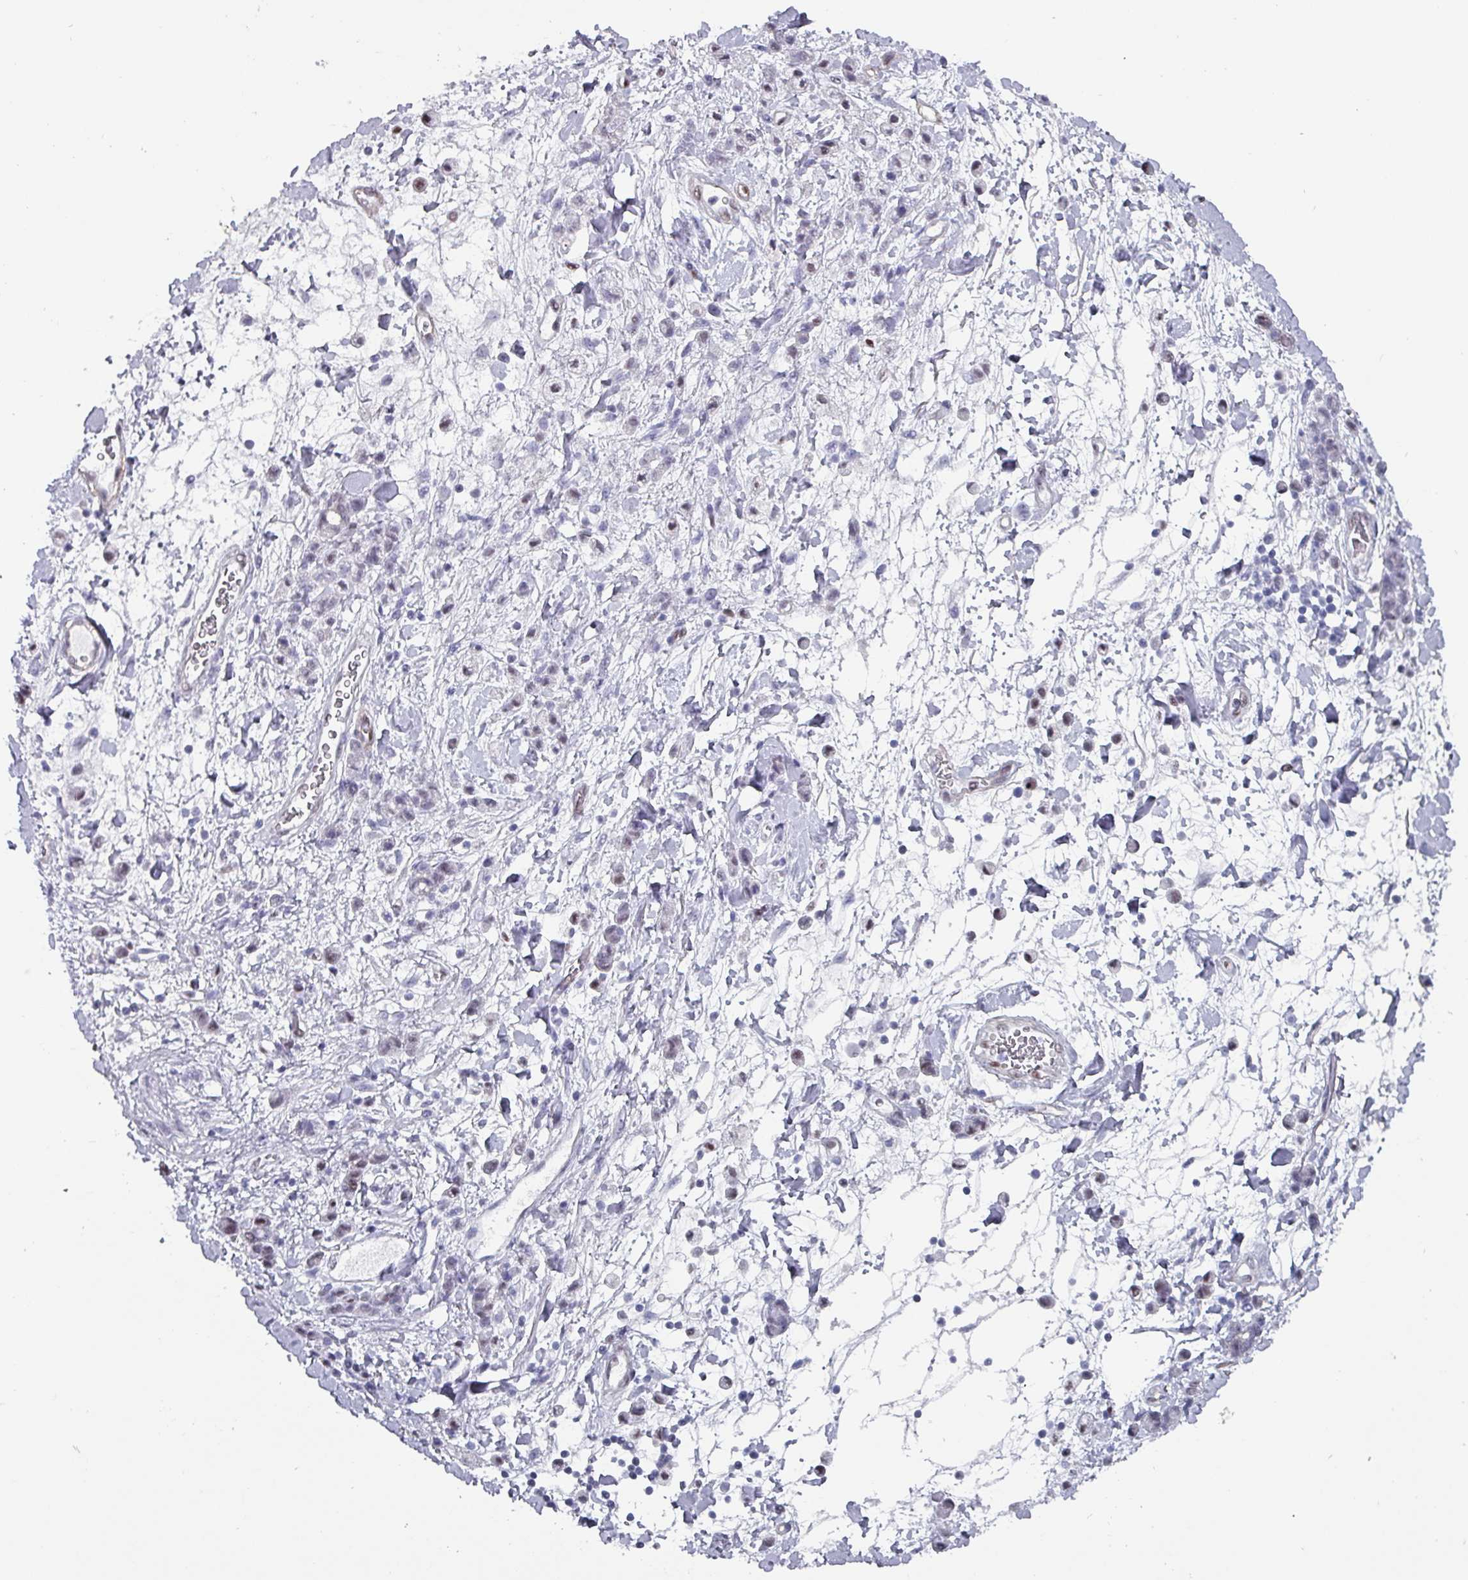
{"staining": {"intensity": "negative", "quantity": "none", "location": "none"}, "tissue": "stomach cancer", "cell_type": "Tumor cells", "image_type": "cancer", "snomed": [{"axis": "morphology", "description": "Adenocarcinoma, NOS"}, {"axis": "topography", "description": "Stomach"}], "caption": "Immunohistochemistry (IHC) micrograph of stomach cancer stained for a protein (brown), which reveals no expression in tumor cells.", "gene": "ZNF816-ZNF321P", "patient": {"sex": "male", "age": 77}}